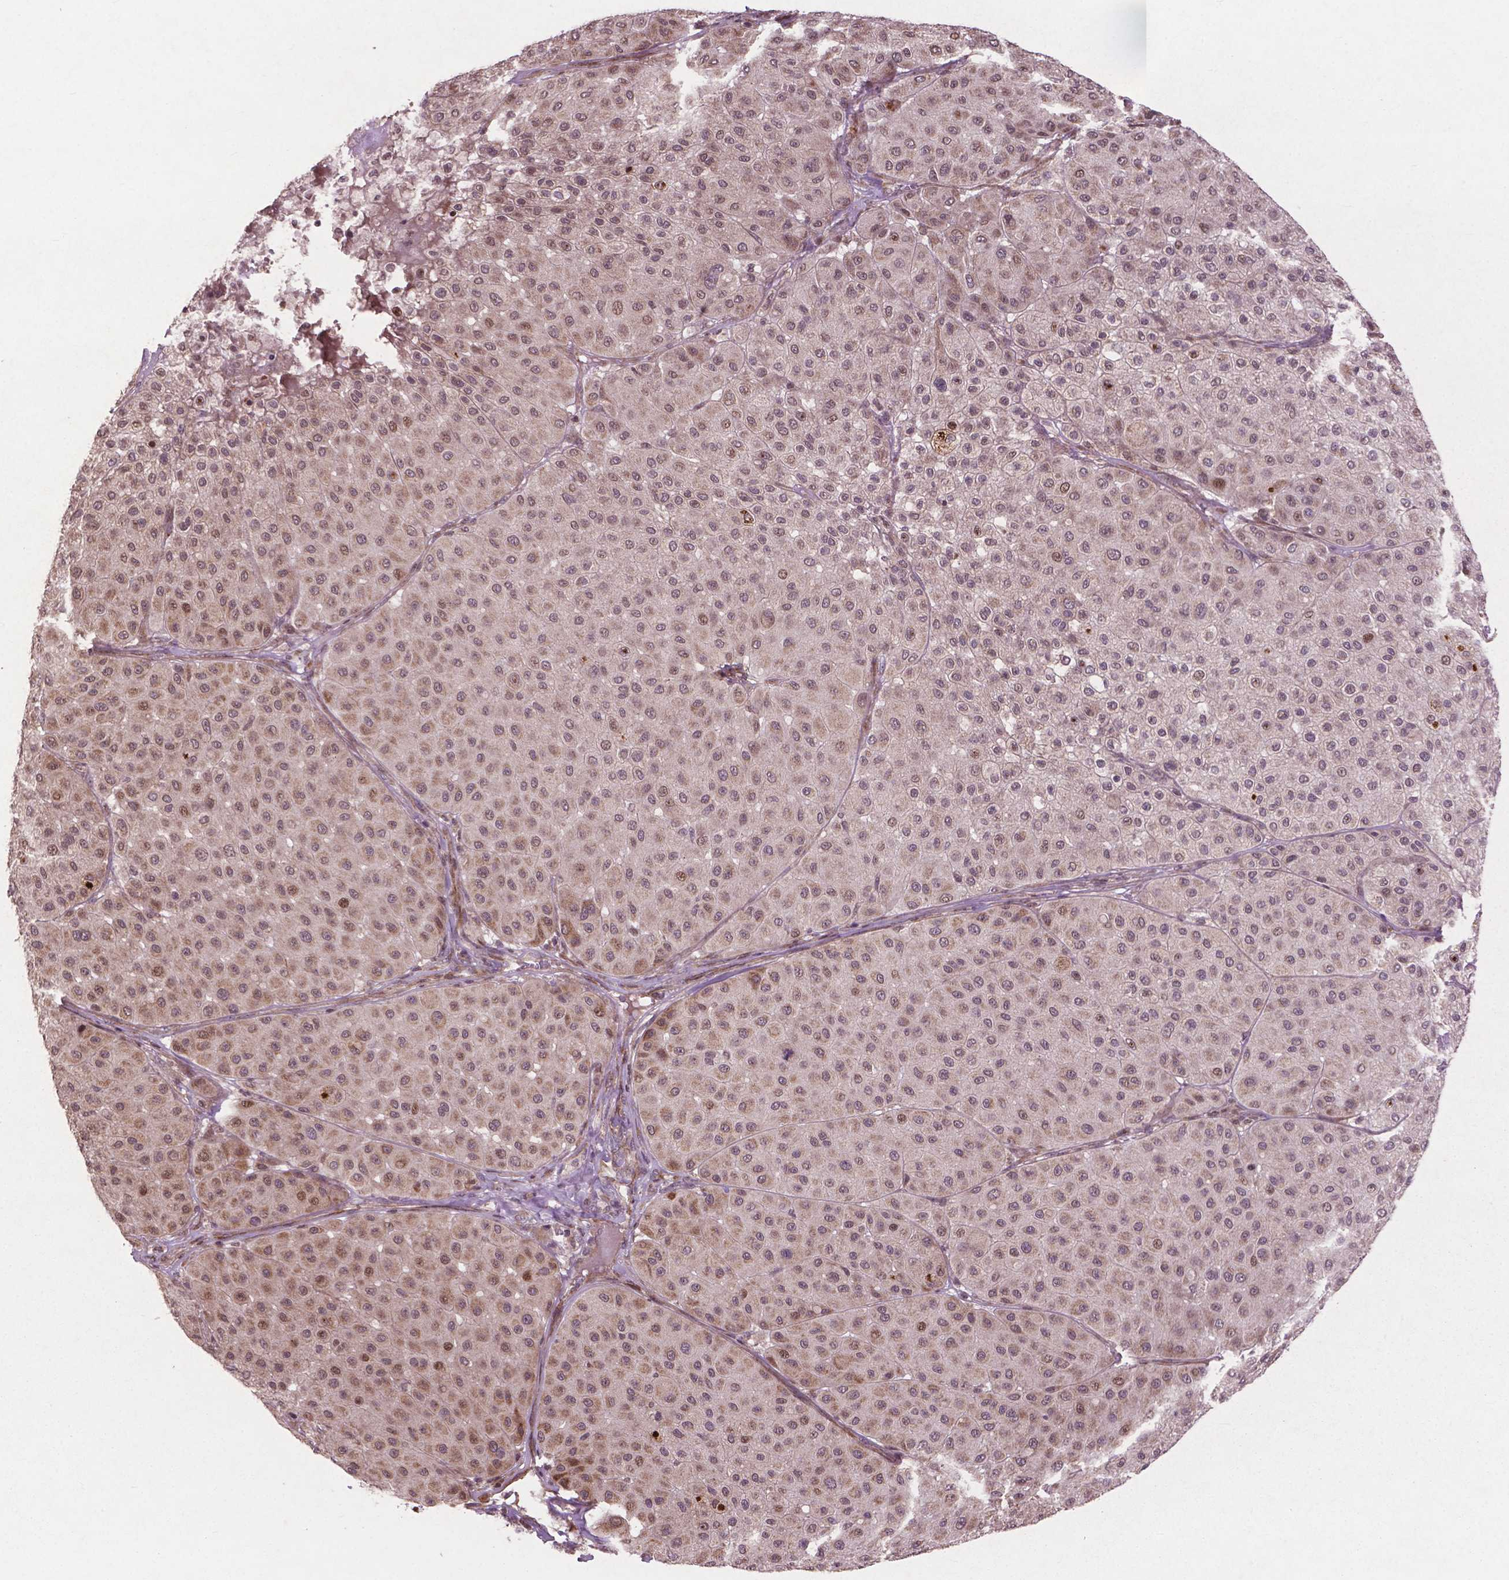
{"staining": {"intensity": "moderate", "quantity": "<25%", "location": "cytoplasmic/membranous,nuclear"}, "tissue": "melanoma", "cell_type": "Tumor cells", "image_type": "cancer", "snomed": [{"axis": "morphology", "description": "Malignant melanoma, Metastatic site"}, {"axis": "topography", "description": "Smooth muscle"}], "caption": "Human malignant melanoma (metastatic site) stained with a protein marker reveals moderate staining in tumor cells.", "gene": "B3GALNT2", "patient": {"sex": "male", "age": 41}}